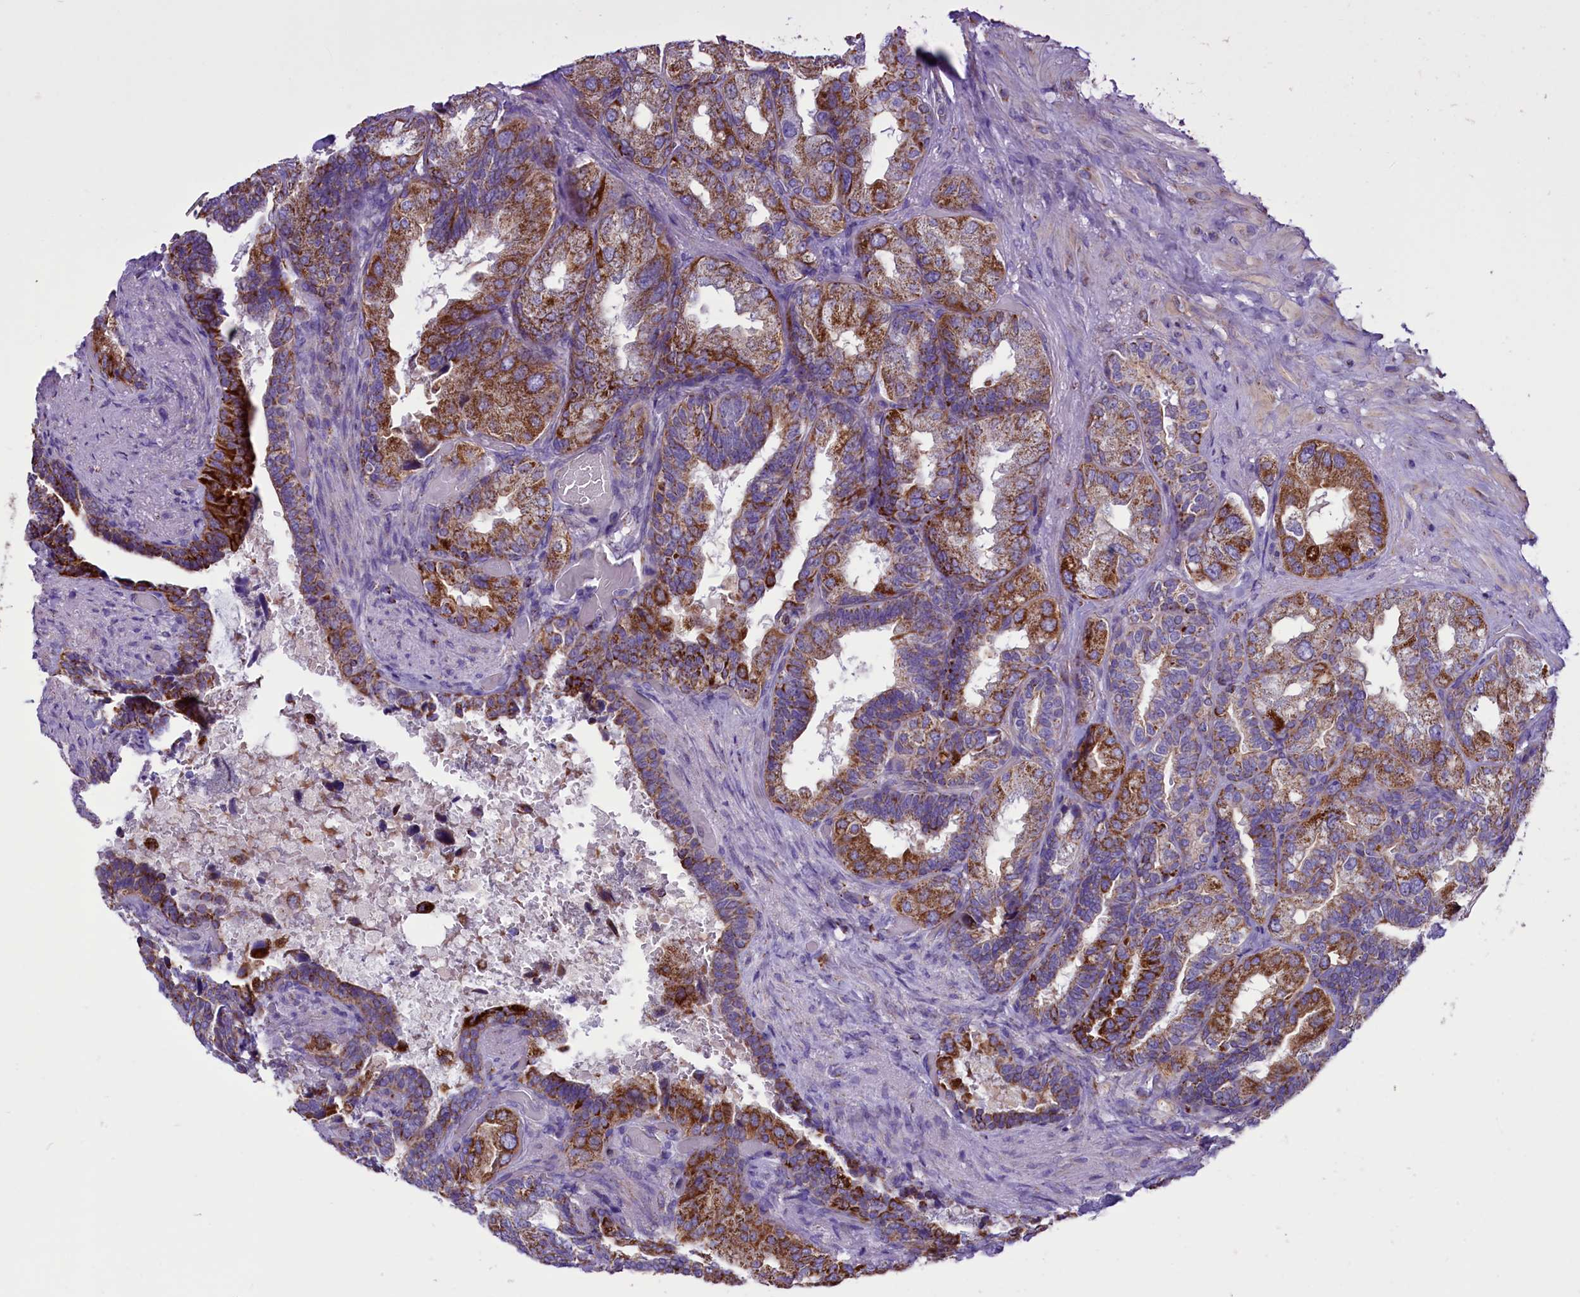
{"staining": {"intensity": "moderate", "quantity": "25%-75%", "location": "cytoplasmic/membranous"}, "tissue": "seminal vesicle", "cell_type": "Glandular cells", "image_type": "normal", "snomed": [{"axis": "morphology", "description": "Normal tissue, NOS"}, {"axis": "topography", "description": "Seminal veicle"}, {"axis": "topography", "description": "Peripheral nerve tissue"}], "caption": "DAB (3,3'-diaminobenzidine) immunohistochemical staining of normal seminal vesicle demonstrates moderate cytoplasmic/membranous protein positivity in approximately 25%-75% of glandular cells.", "gene": "ICA1L", "patient": {"sex": "male", "age": 63}}